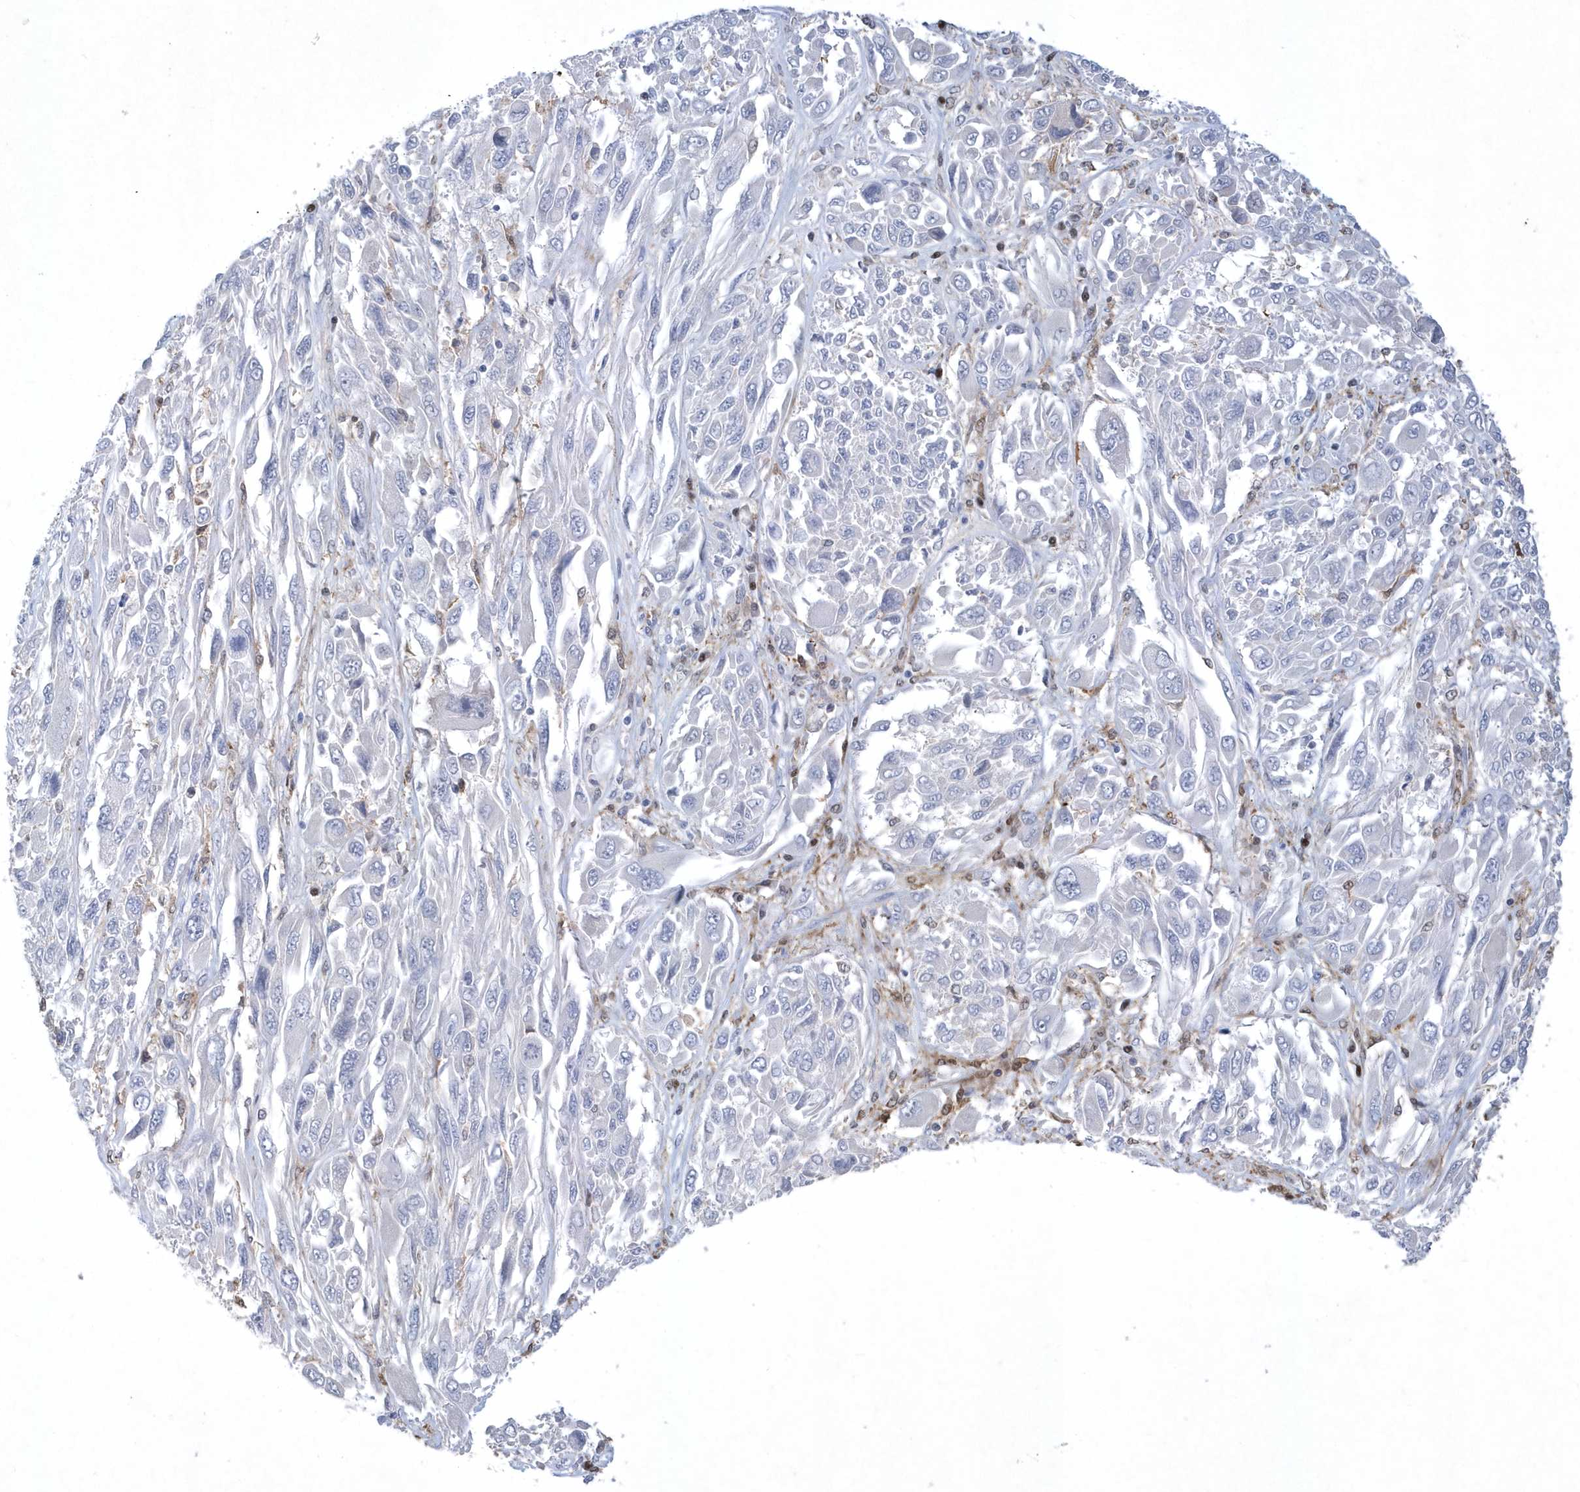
{"staining": {"intensity": "negative", "quantity": "none", "location": "none"}, "tissue": "melanoma", "cell_type": "Tumor cells", "image_type": "cancer", "snomed": [{"axis": "morphology", "description": "Malignant melanoma, NOS"}, {"axis": "topography", "description": "Skin"}], "caption": "DAB immunohistochemical staining of melanoma displays no significant expression in tumor cells.", "gene": "BHLHA15", "patient": {"sex": "female", "age": 91}}